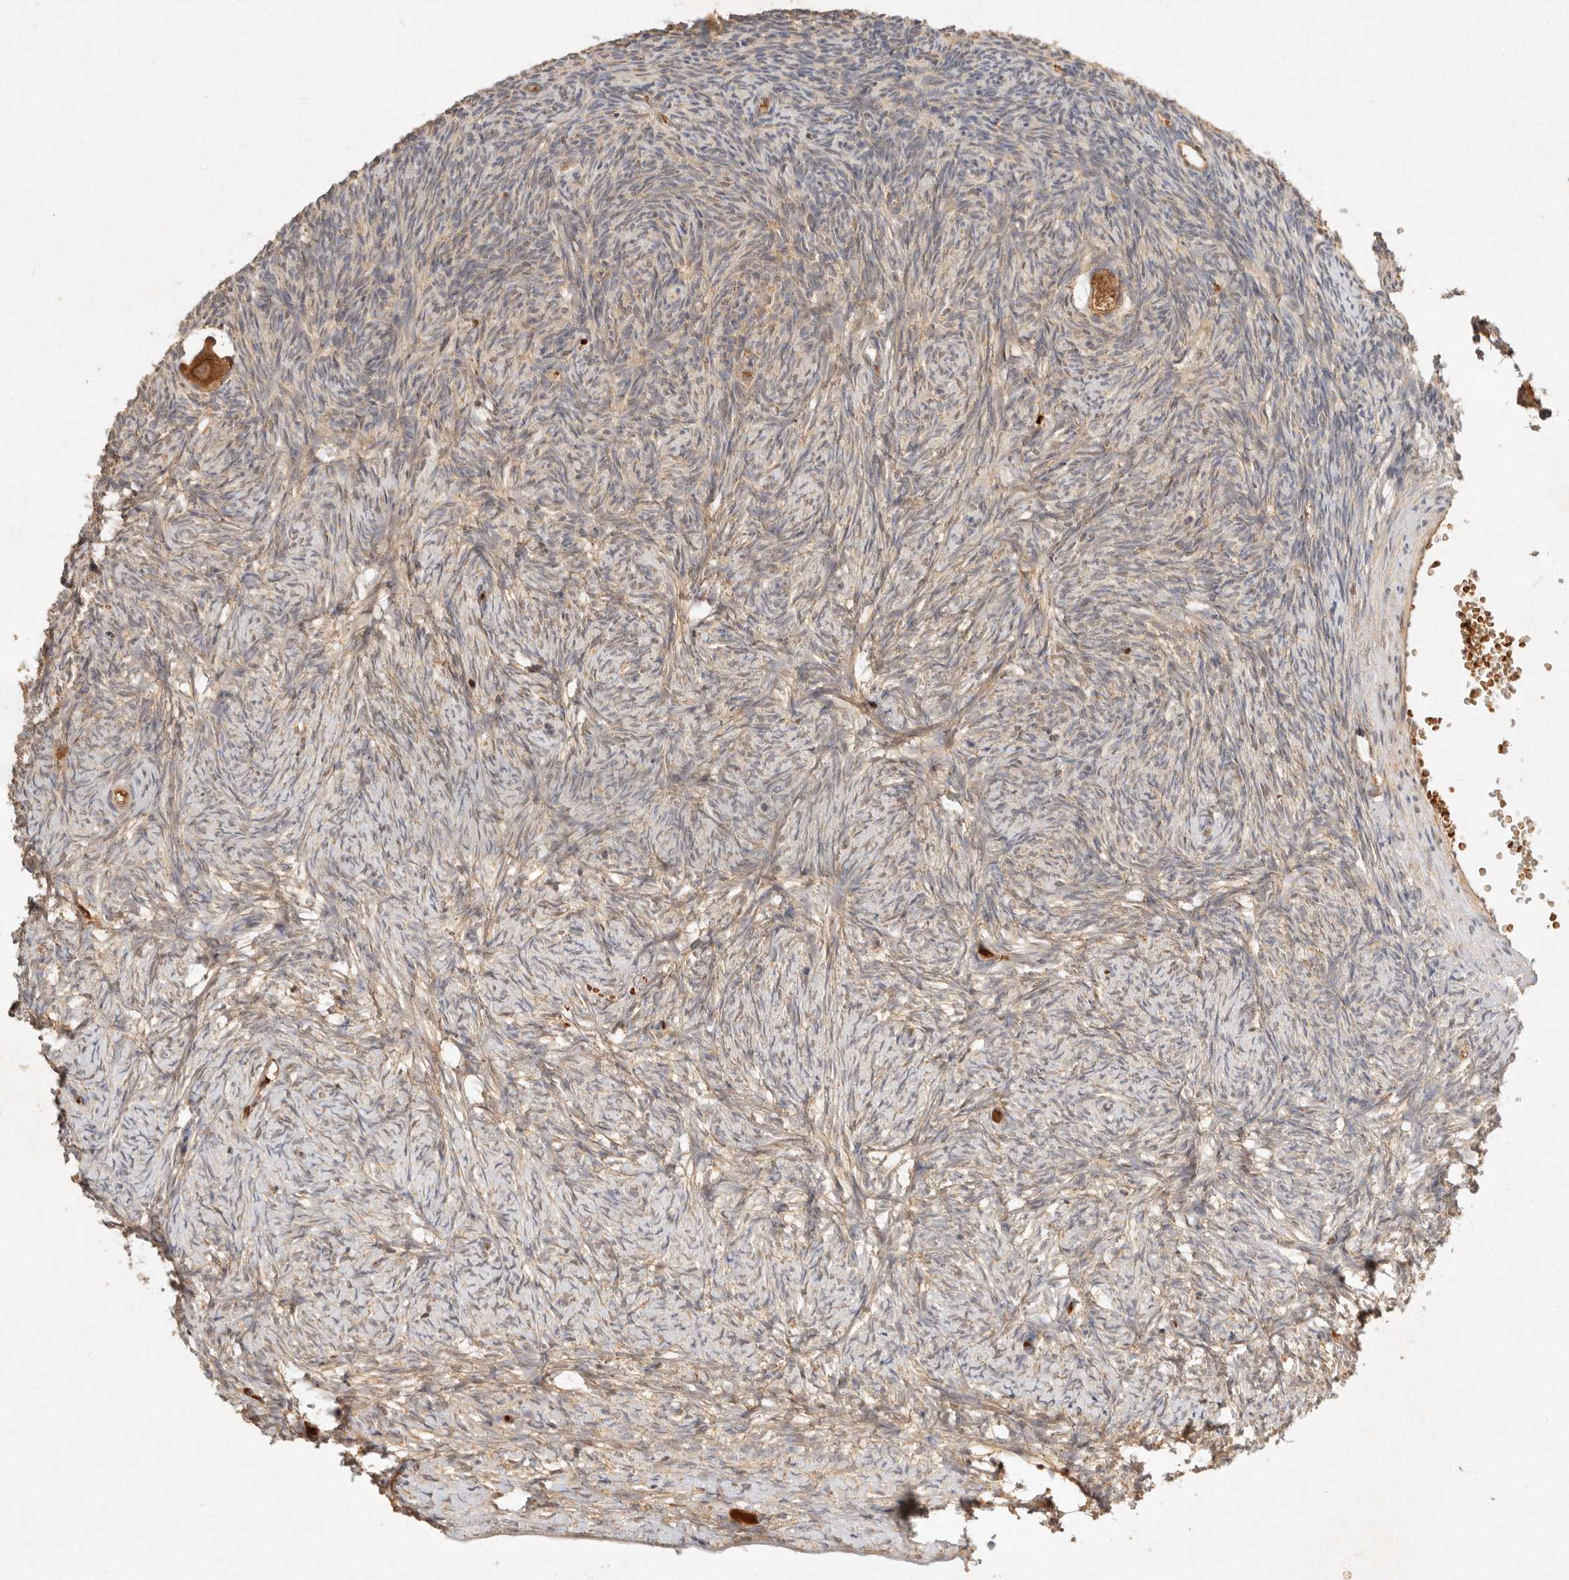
{"staining": {"intensity": "strong", "quantity": ">75%", "location": "cytoplasmic/membranous"}, "tissue": "ovary", "cell_type": "Follicle cells", "image_type": "normal", "snomed": [{"axis": "morphology", "description": "Normal tissue, NOS"}, {"axis": "topography", "description": "Ovary"}], "caption": "IHC image of unremarkable ovary stained for a protein (brown), which reveals high levels of strong cytoplasmic/membranous expression in about >75% of follicle cells.", "gene": "FREM2", "patient": {"sex": "female", "age": 34}}